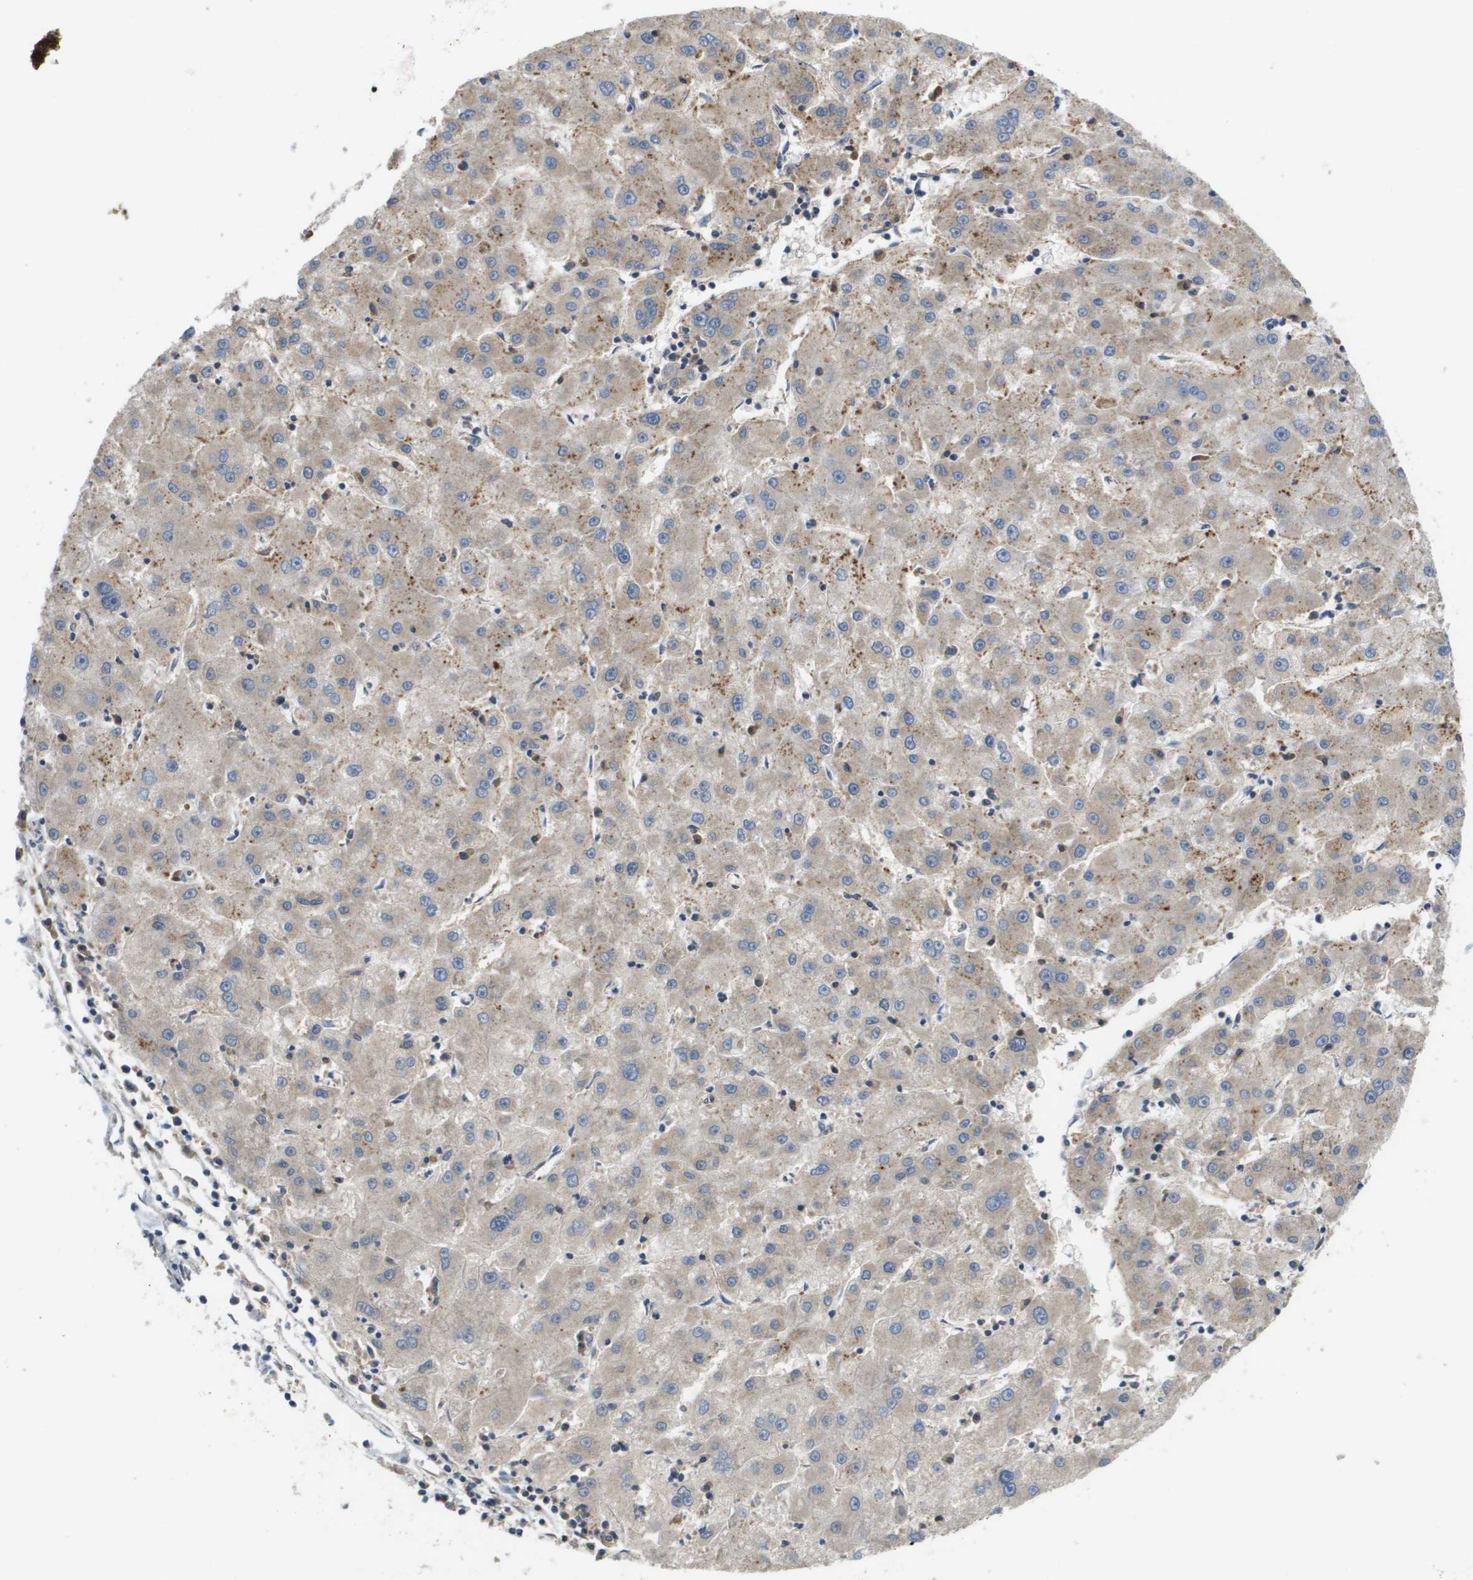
{"staining": {"intensity": "moderate", "quantity": "<25%", "location": "cytoplasmic/membranous"}, "tissue": "liver cancer", "cell_type": "Tumor cells", "image_type": "cancer", "snomed": [{"axis": "morphology", "description": "Carcinoma, Hepatocellular, NOS"}, {"axis": "topography", "description": "Liver"}], "caption": "Tumor cells exhibit low levels of moderate cytoplasmic/membranous expression in approximately <25% of cells in liver hepatocellular carcinoma. Using DAB (brown) and hematoxylin (blue) stains, captured at high magnification using brightfield microscopy.", "gene": "SLC25A20", "patient": {"sex": "male", "age": 72}}